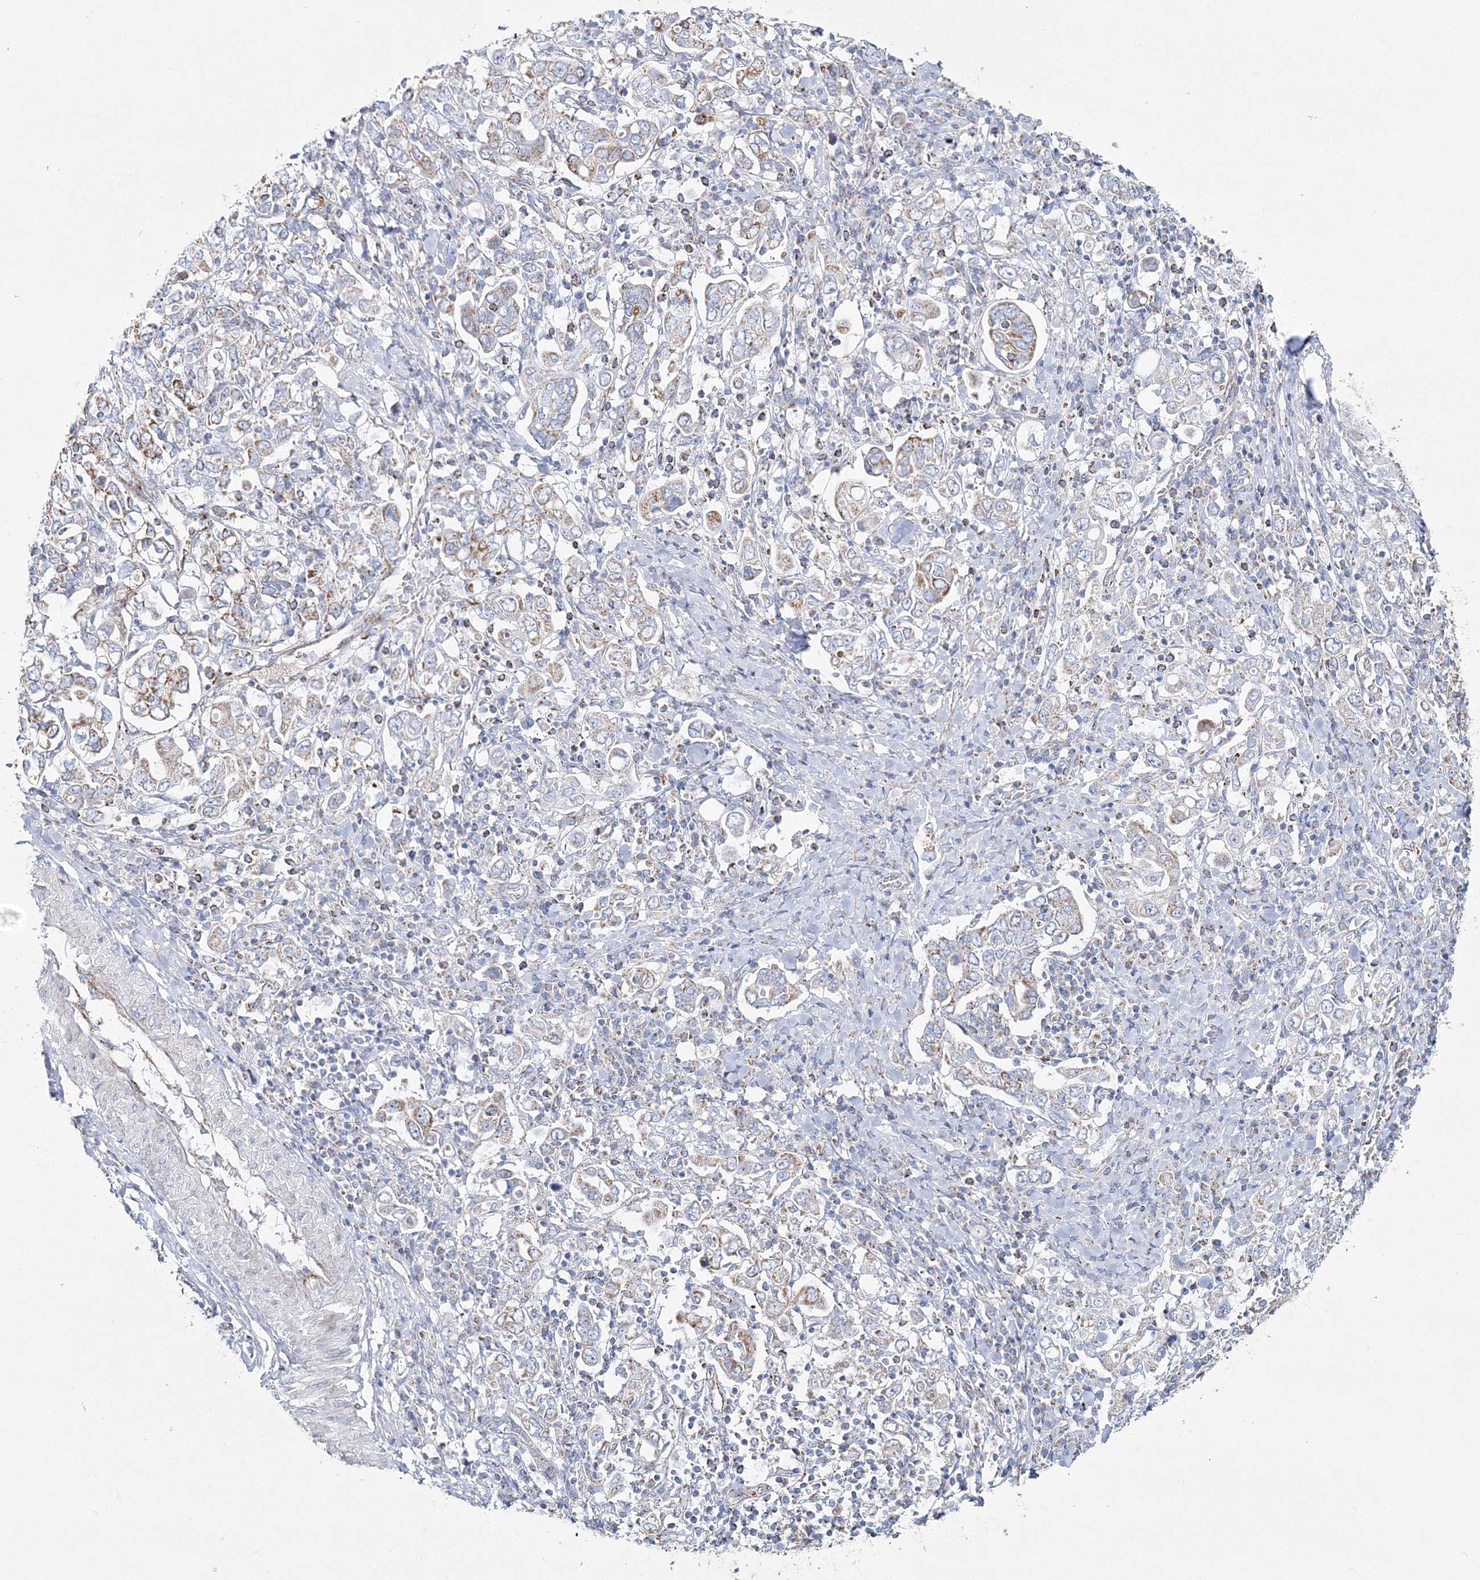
{"staining": {"intensity": "weak", "quantity": "25%-75%", "location": "cytoplasmic/membranous"}, "tissue": "stomach cancer", "cell_type": "Tumor cells", "image_type": "cancer", "snomed": [{"axis": "morphology", "description": "Adenocarcinoma, NOS"}, {"axis": "topography", "description": "Stomach, upper"}], "caption": "A brown stain shows weak cytoplasmic/membranous positivity of a protein in stomach cancer tumor cells.", "gene": "HIBCH", "patient": {"sex": "male", "age": 62}}